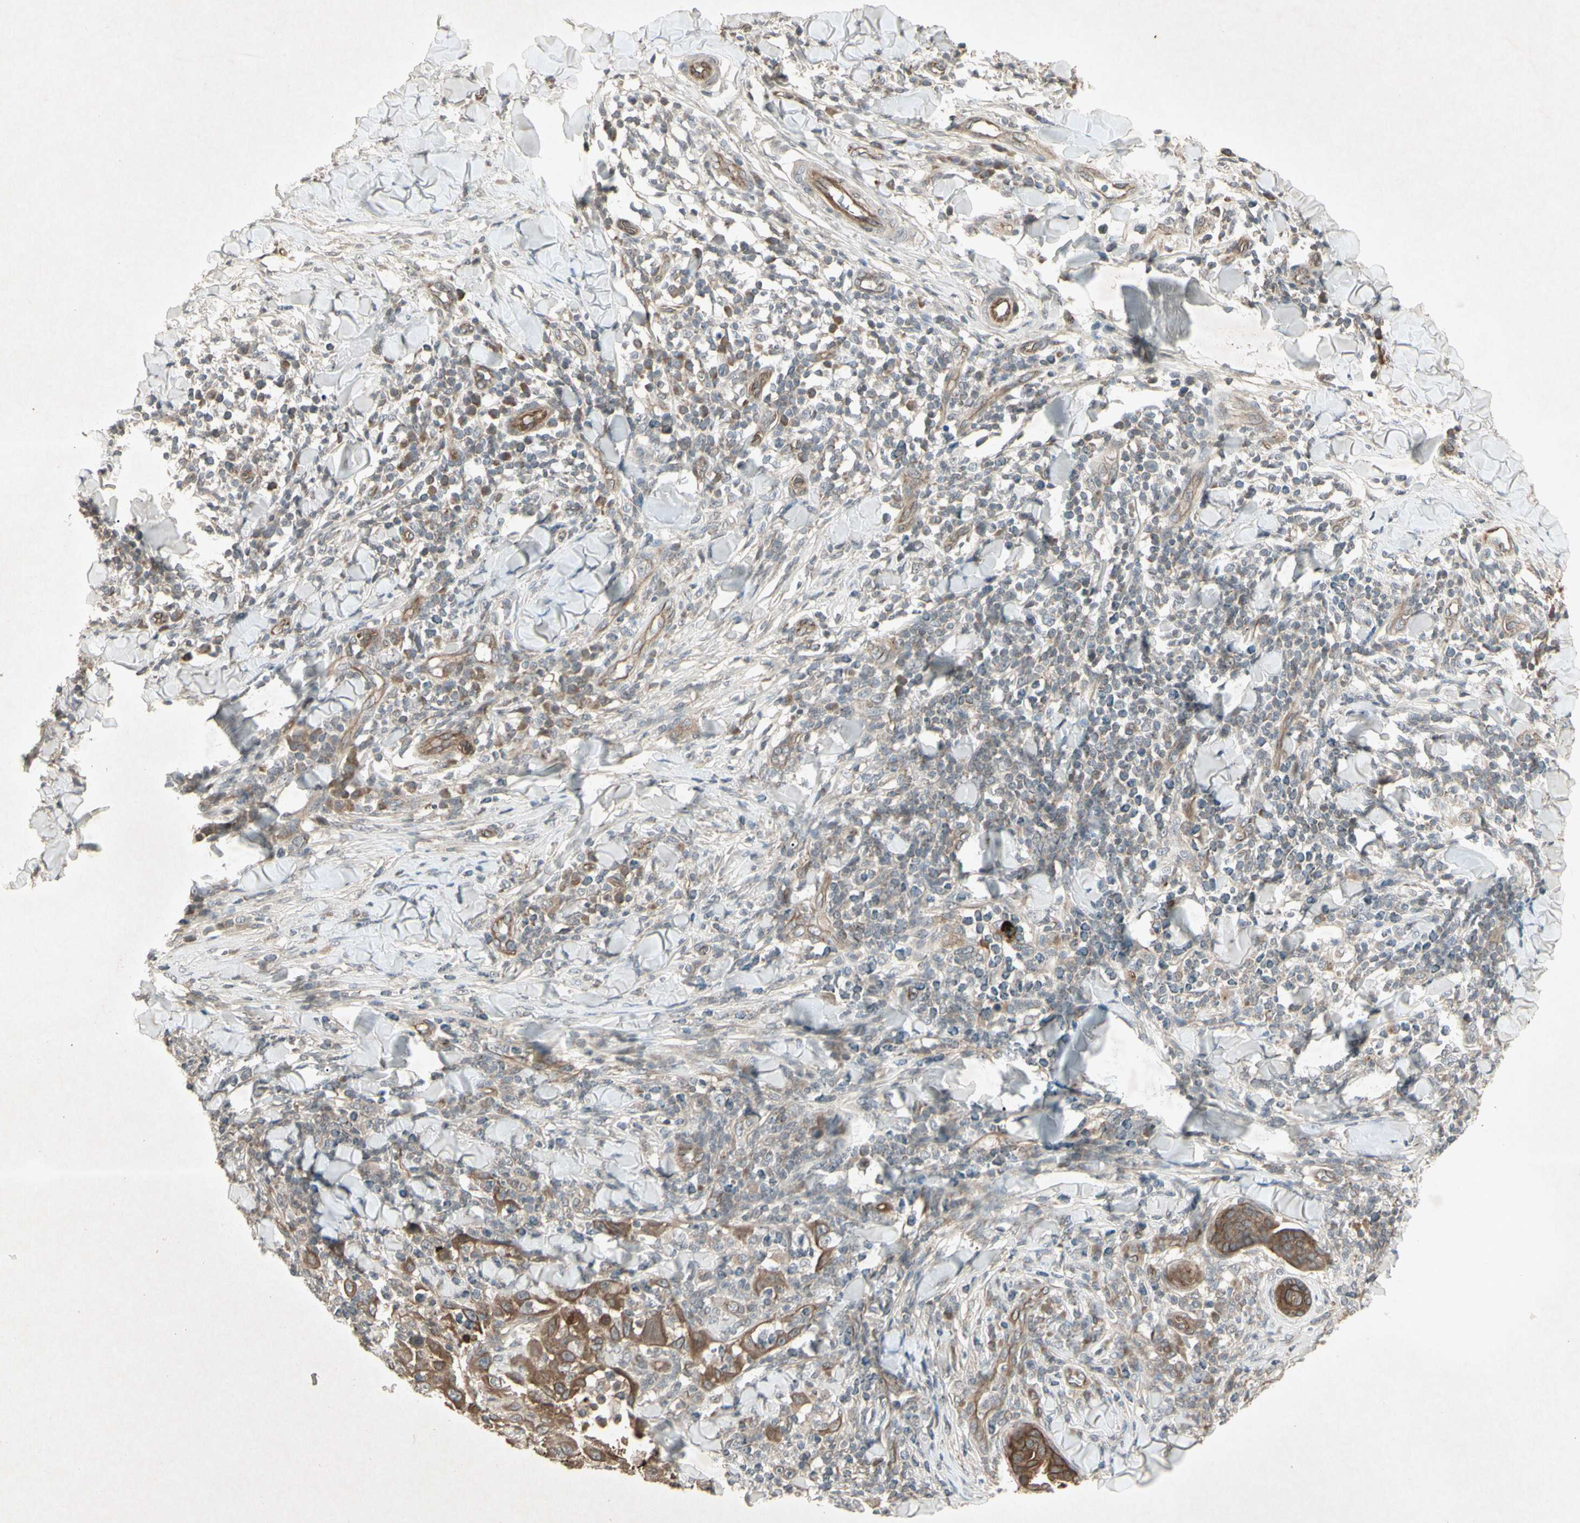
{"staining": {"intensity": "moderate", "quantity": ">75%", "location": "cytoplasmic/membranous"}, "tissue": "skin cancer", "cell_type": "Tumor cells", "image_type": "cancer", "snomed": [{"axis": "morphology", "description": "Squamous cell carcinoma, NOS"}, {"axis": "topography", "description": "Skin"}], "caption": "Immunohistochemical staining of human skin squamous cell carcinoma reveals moderate cytoplasmic/membranous protein expression in approximately >75% of tumor cells. Immunohistochemistry stains the protein of interest in brown and the nuclei are stained blue.", "gene": "JAG1", "patient": {"sex": "male", "age": 24}}